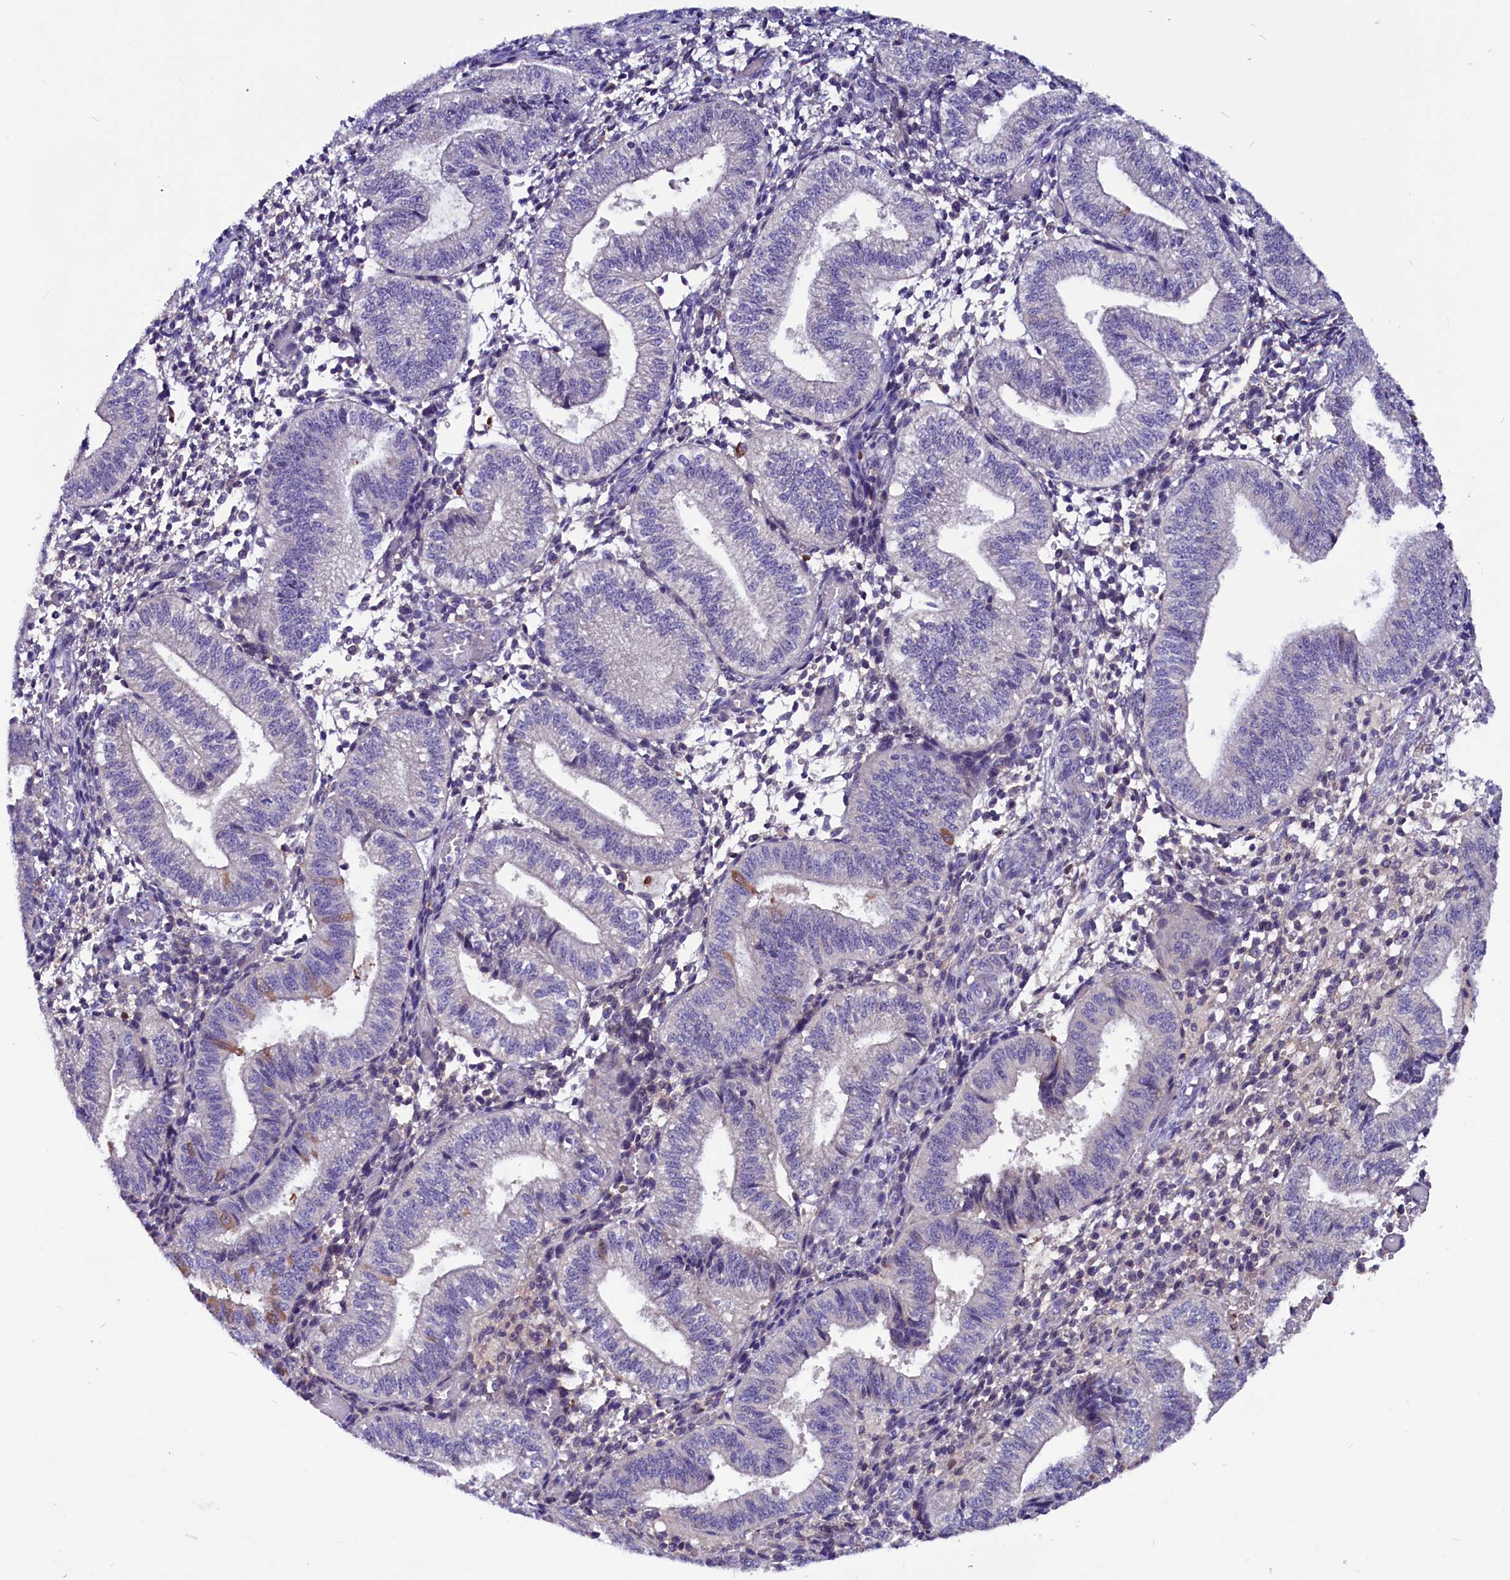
{"staining": {"intensity": "negative", "quantity": "none", "location": "none"}, "tissue": "endometrium", "cell_type": "Cells in endometrial stroma", "image_type": "normal", "snomed": [{"axis": "morphology", "description": "Normal tissue, NOS"}, {"axis": "topography", "description": "Endometrium"}], "caption": "DAB (3,3'-diaminobenzidine) immunohistochemical staining of benign endometrium reveals no significant expression in cells in endometrial stroma. (DAB immunohistochemistry, high magnification).", "gene": "CCBE1", "patient": {"sex": "female", "age": 34}}